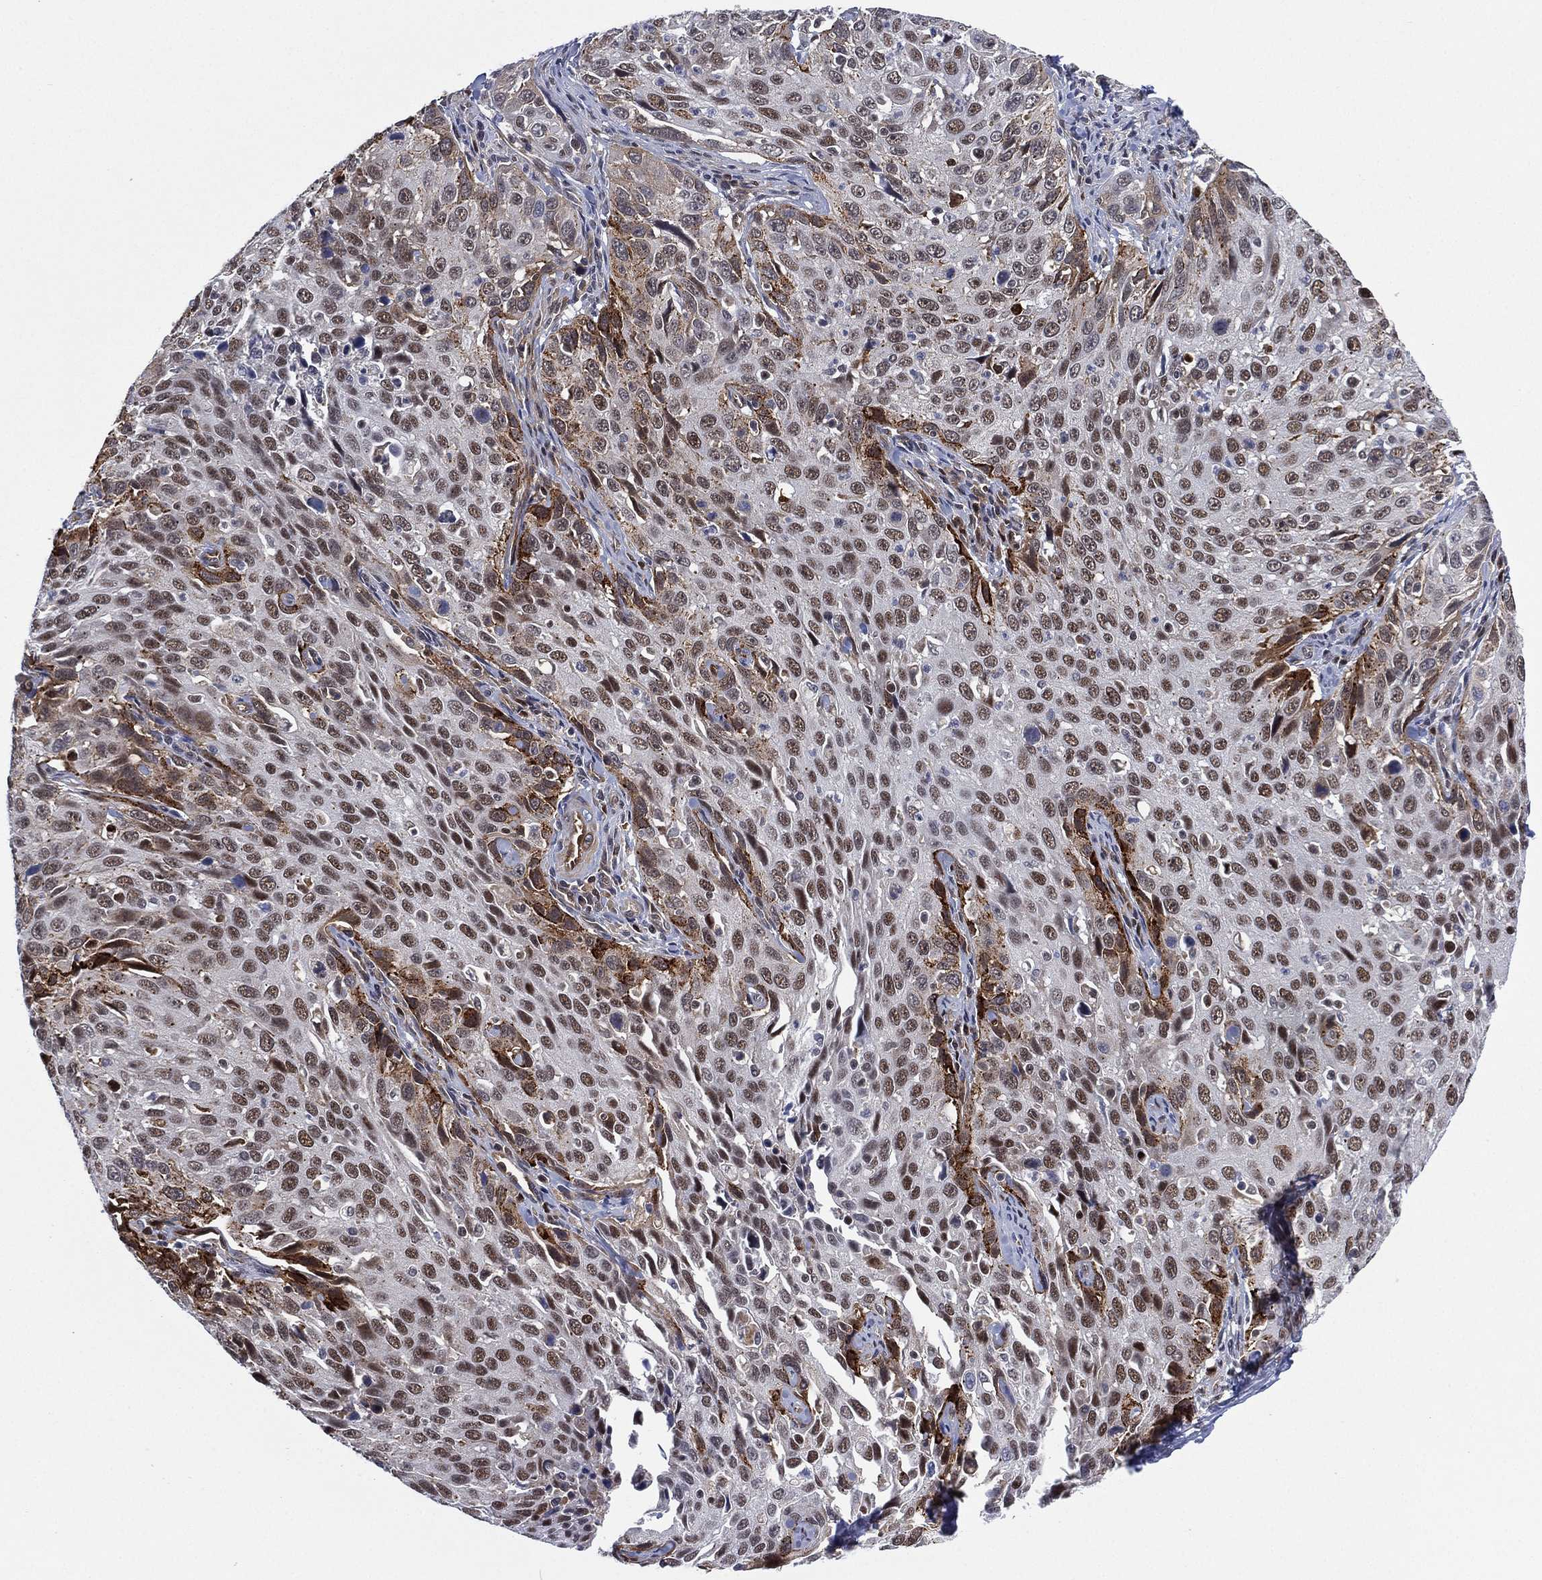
{"staining": {"intensity": "strong", "quantity": "<25%", "location": "nuclear"}, "tissue": "cervical cancer", "cell_type": "Tumor cells", "image_type": "cancer", "snomed": [{"axis": "morphology", "description": "Squamous cell carcinoma, NOS"}, {"axis": "topography", "description": "Cervix"}], "caption": "DAB immunohistochemical staining of cervical cancer reveals strong nuclear protein expression in approximately <25% of tumor cells. (DAB (3,3'-diaminobenzidine) = brown stain, brightfield microscopy at high magnification).", "gene": "GSE1", "patient": {"sex": "female", "age": 26}}